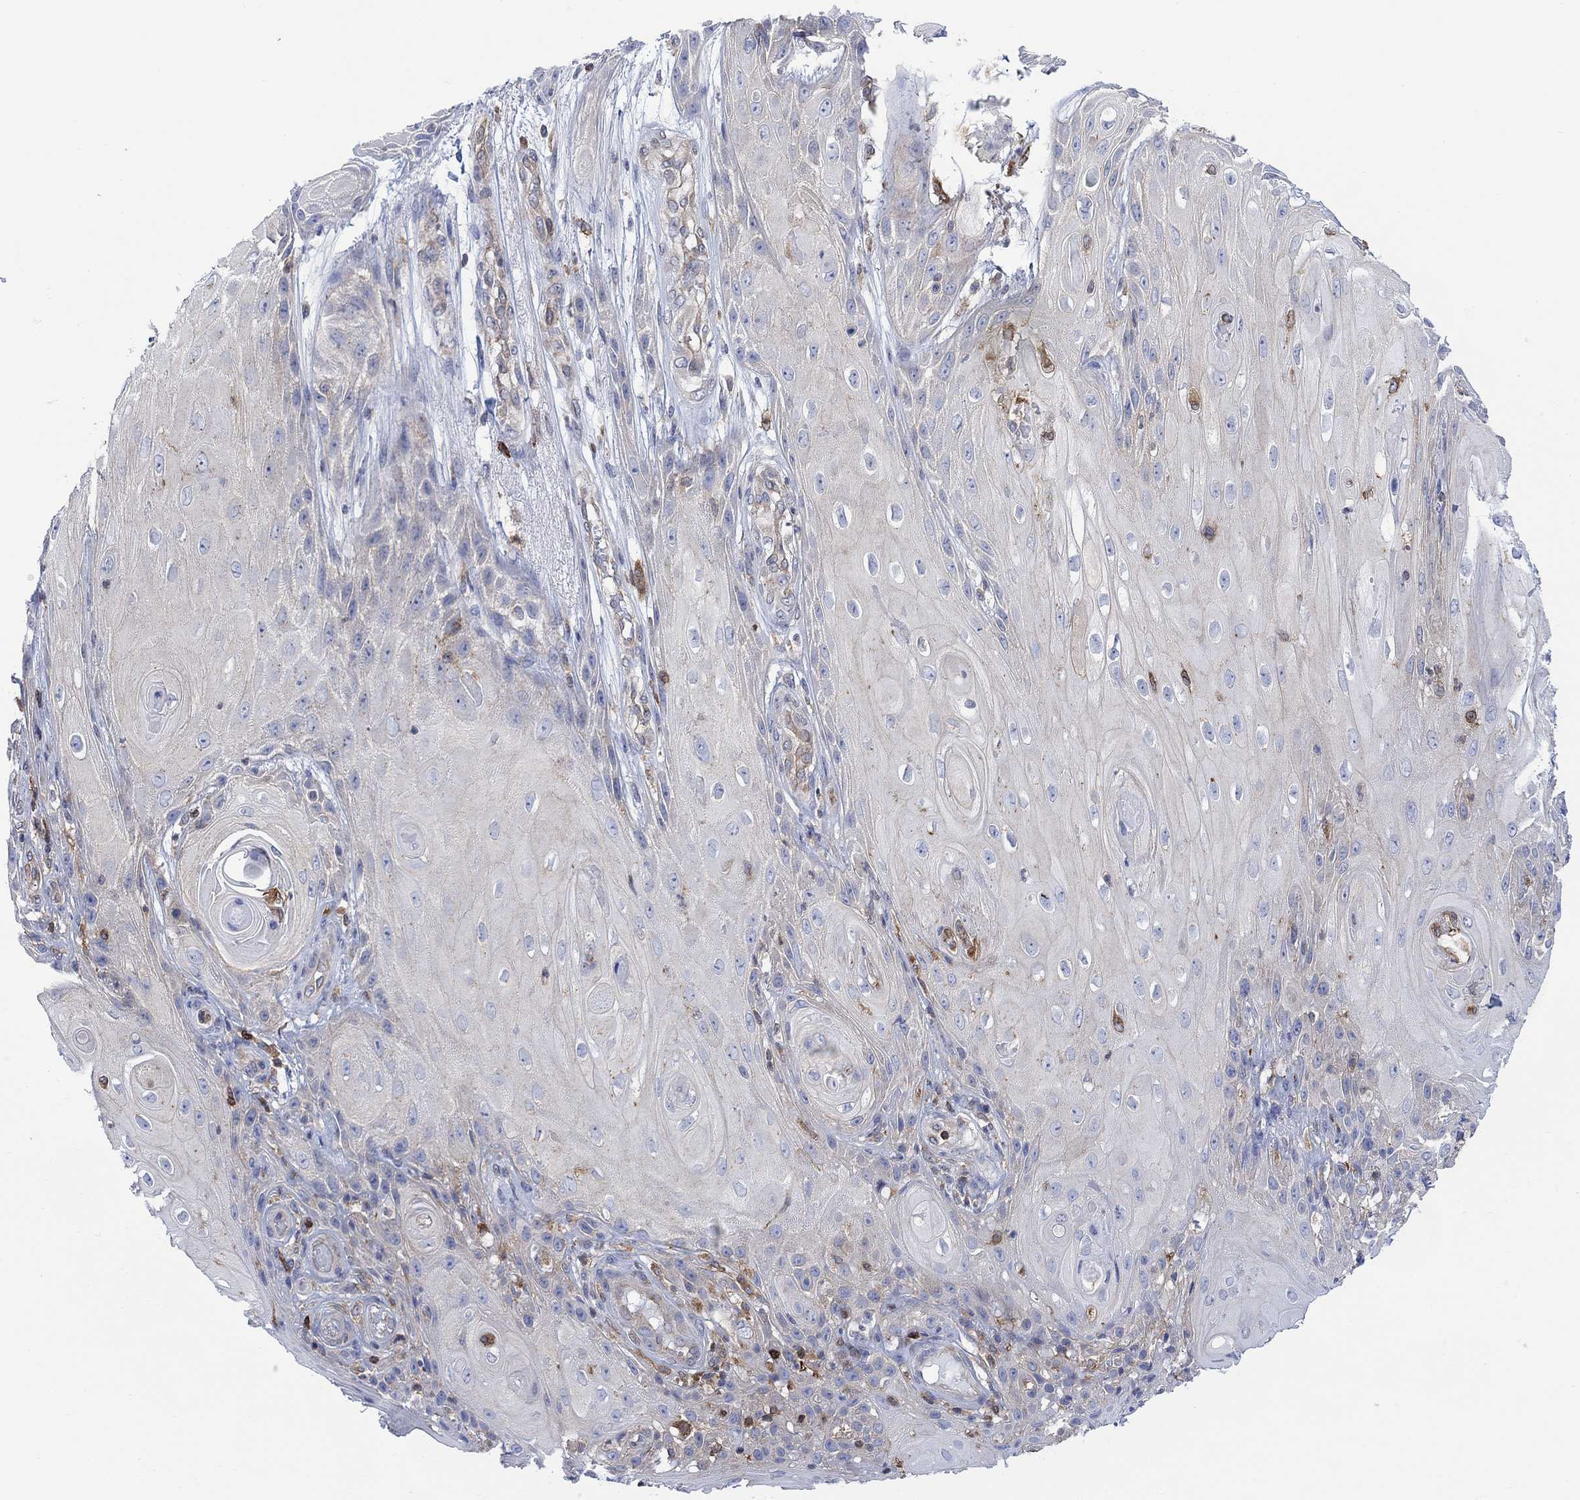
{"staining": {"intensity": "negative", "quantity": "none", "location": "none"}, "tissue": "skin cancer", "cell_type": "Tumor cells", "image_type": "cancer", "snomed": [{"axis": "morphology", "description": "Squamous cell carcinoma, NOS"}, {"axis": "topography", "description": "Skin"}], "caption": "Tumor cells are negative for protein expression in human skin cancer.", "gene": "GBP5", "patient": {"sex": "male", "age": 62}}